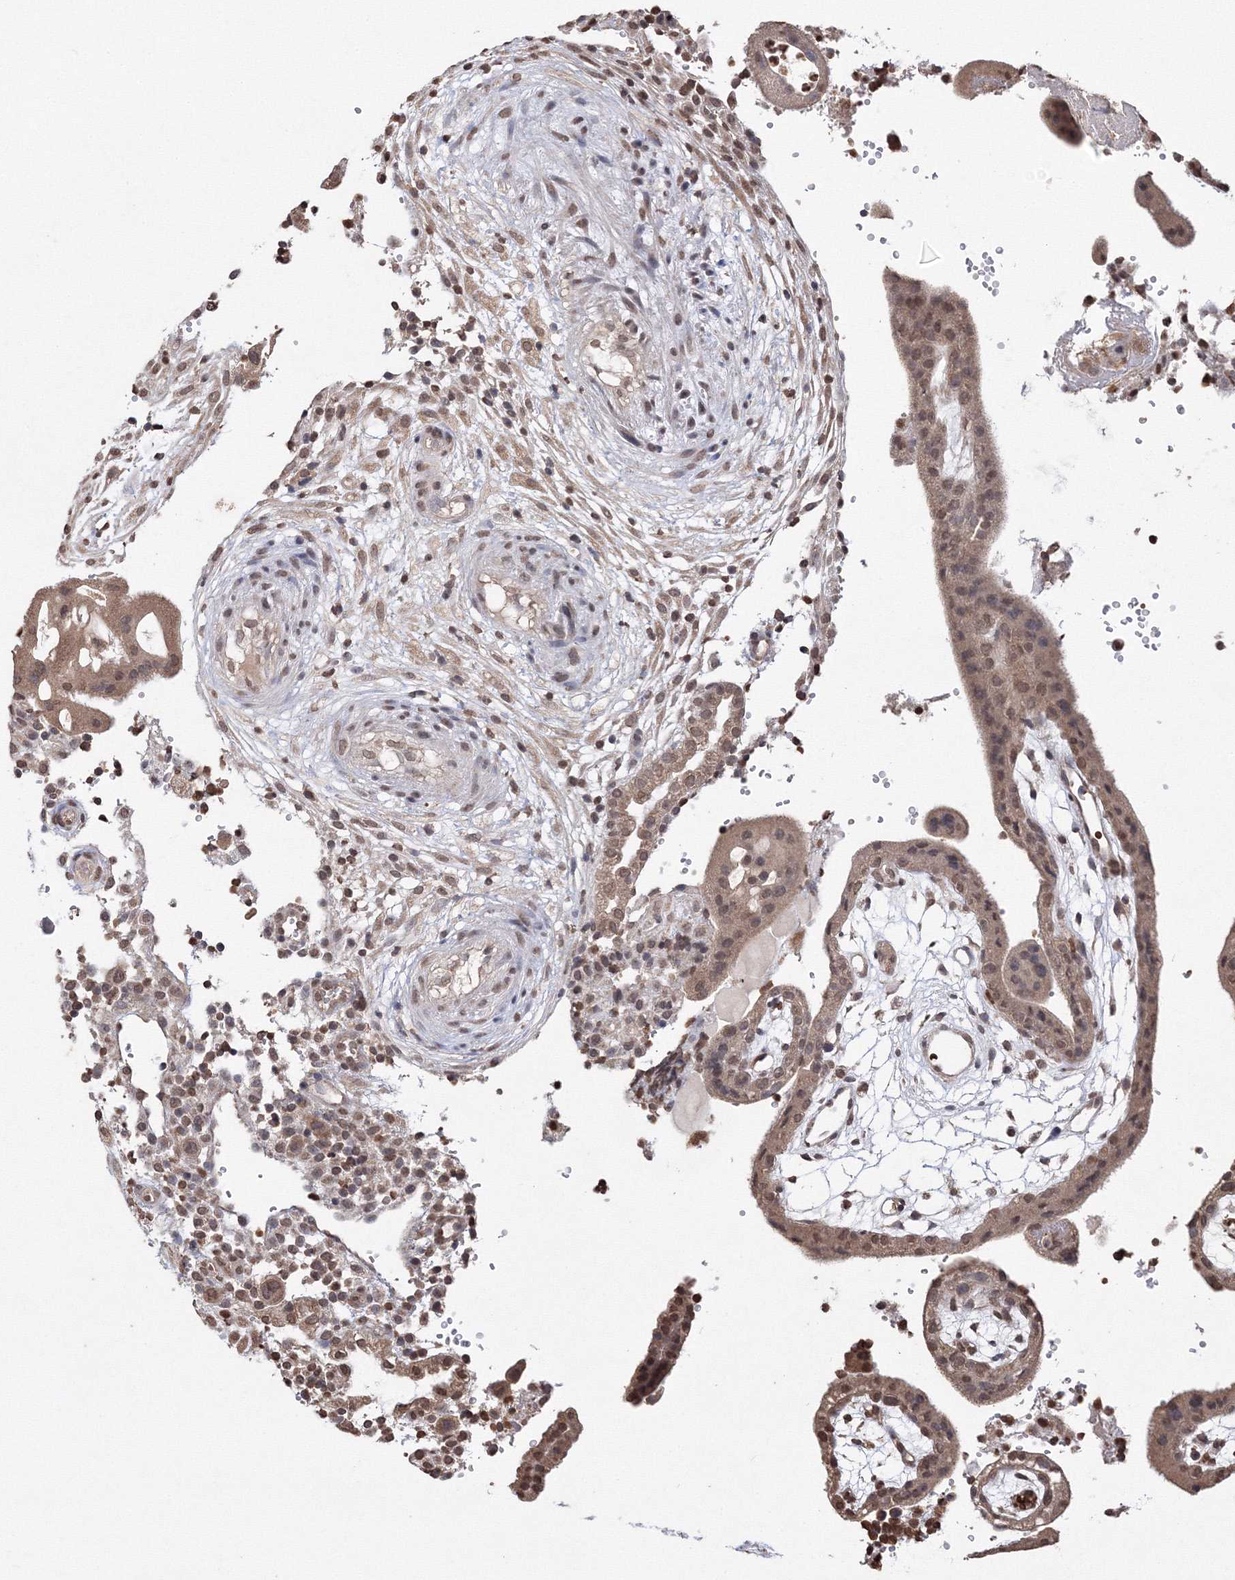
{"staining": {"intensity": "moderate", "quantity": ">75%", "location": "cytoplasmic/membranous,nuclear"}, "tissue": "placenta", "cell_type": "Trophoblastic cells", "image_type": "normal", "snomed": [{"axis": "morphology", "description": "Normal tissue, NOS"}, {"axis": "topography", "description": "Placenta"}], "caption": "Immunohistochemistry (IHC) staining of unremarkable placenta, which displays medium levels of moderate cytoplasmic/membranous,nuclear expression in approximately >75% of trophoblastic cells indicating moderate cytoplasmic/membranous,nuclear protein expression. The staining was performed using DAB (3,3'-diaminobenzidine) (brown) for protein detection and nuclei were counterstained in hematoxylin (blue).", "gene": "GPN1", "patient": {"sex": "female", "age": 18}}